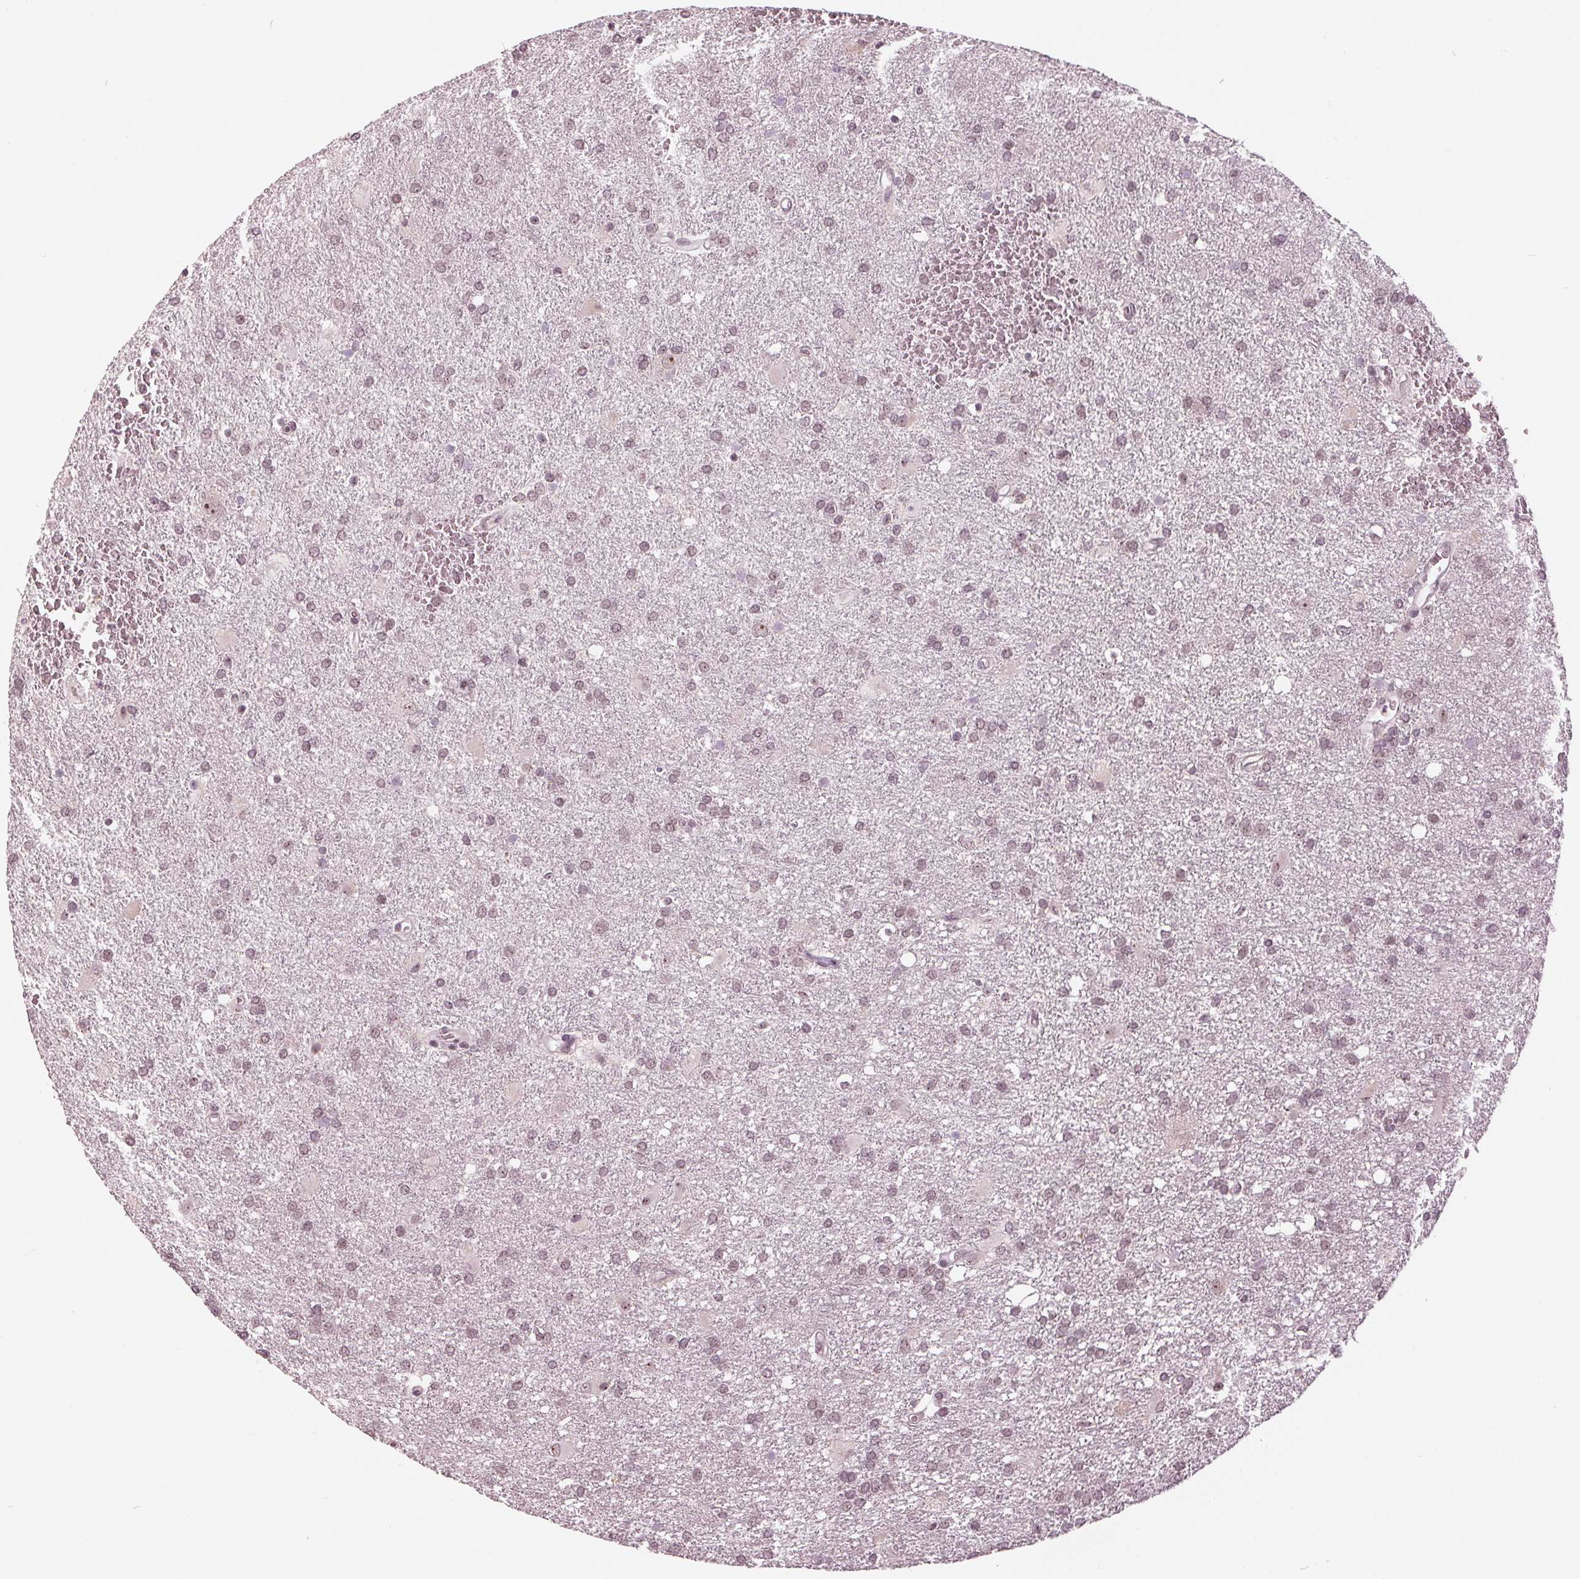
{"staining": {"intensity": "weak", "quantity": ">75%", "location": "nuclear"}, "tissue": "glioma", "cell_type": "Tumor cells", "image_type": "cancer", "snomed": [{"axis": "morphology", "description": "Glioma, malignant, Low grade"}, {"axis": "topography", "description": "Brain"}], "caption": "Tumor cells exhibit weak nuclear positivity in approximately >75% of cells in glioma. The protein of interest is stained brown, and the nuclei are stained in blue (DAB (3,3'-diaminobenzidine) IHC with brightfield microscopy, high magnification).", "gene": "SLX4", "patient": {"sex": "male", "age": 66}}